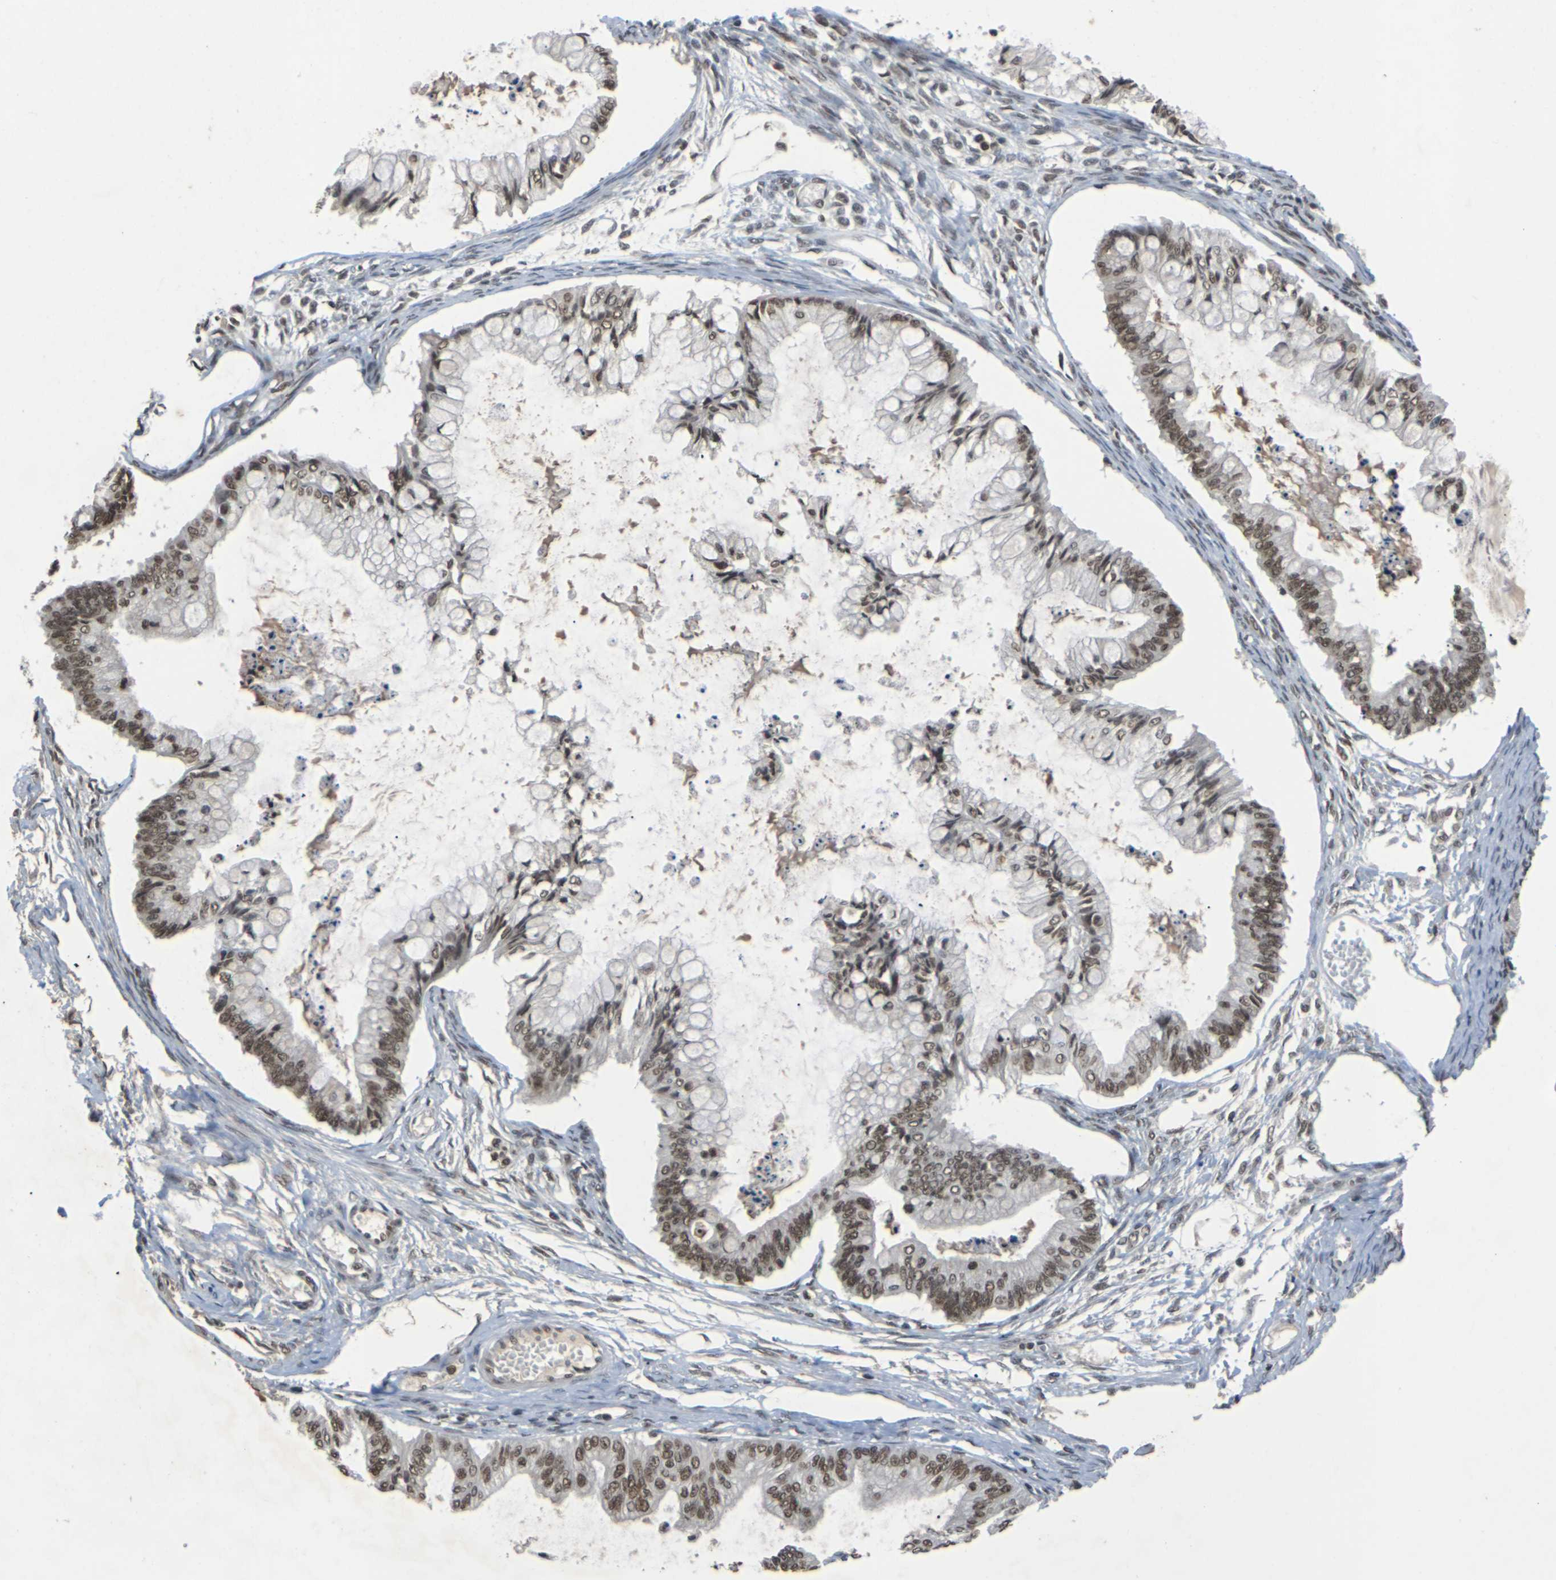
{"staining": {"intensity": "moderate", "quantity": ">75%", "location": "nuclear"}, "tissue": "ovarian cancer", "cell_type": "Tumor cells", "image_type": "cancer", "snomed": [{"axis": "morphology", "description": "Cystadenocarcinoma, mucinous, NOS"}, {"axis": "topography", "description": "Ovary"}], "caption": "Brown immunohistochemical staining in ovarian mucinous cystadenocarcinoma exhibits moderate nuclear expression in approximately >75% of tumor cells.", "gene": "NELFA", "patient": {"sex": "female", "age": 57}}